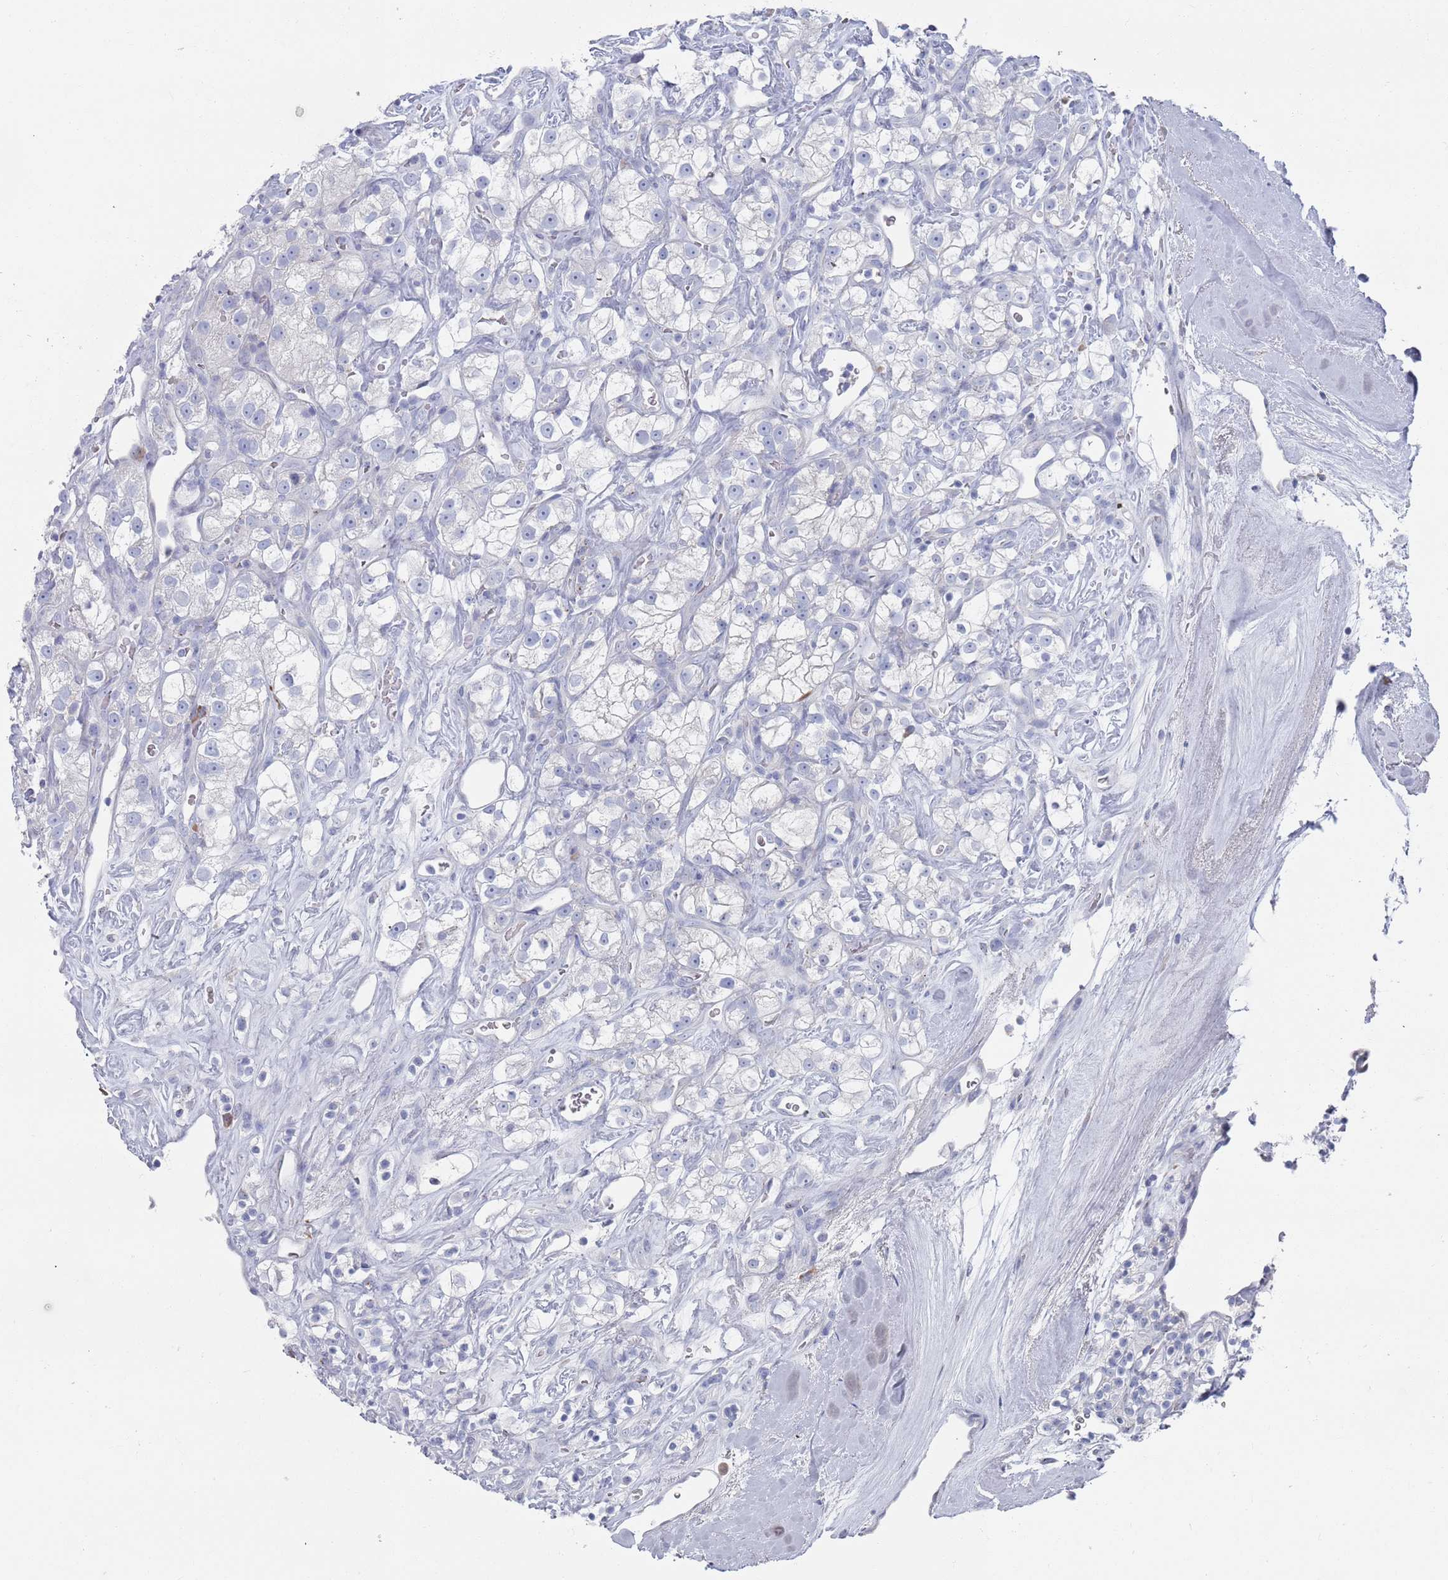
{"staining": {"intensity": "negative", "quantity": "none", "location": "none"}, "tissue": "renal cancer", "cell_type": "Tumor cells", "image_type": "cancer", "snomed": [{"axis": "morphology", "description": "Adenocarcinoma, NOS"}, {"axis": "topography", "description": "Kidney"}], "caption": "High magnification brightfield microscopy of renal adenocarcinoma stained with DAB (brown) and counterstained with hematoxylin (blue): tumor cells show no significant positivity. (DAB (3,3'-diaminobenzidine) immunohistochemistry (IHC) with hematoxylin counter stain).", "gene": "MAT1A", "patient": {"sex": "male", "age": 77}}